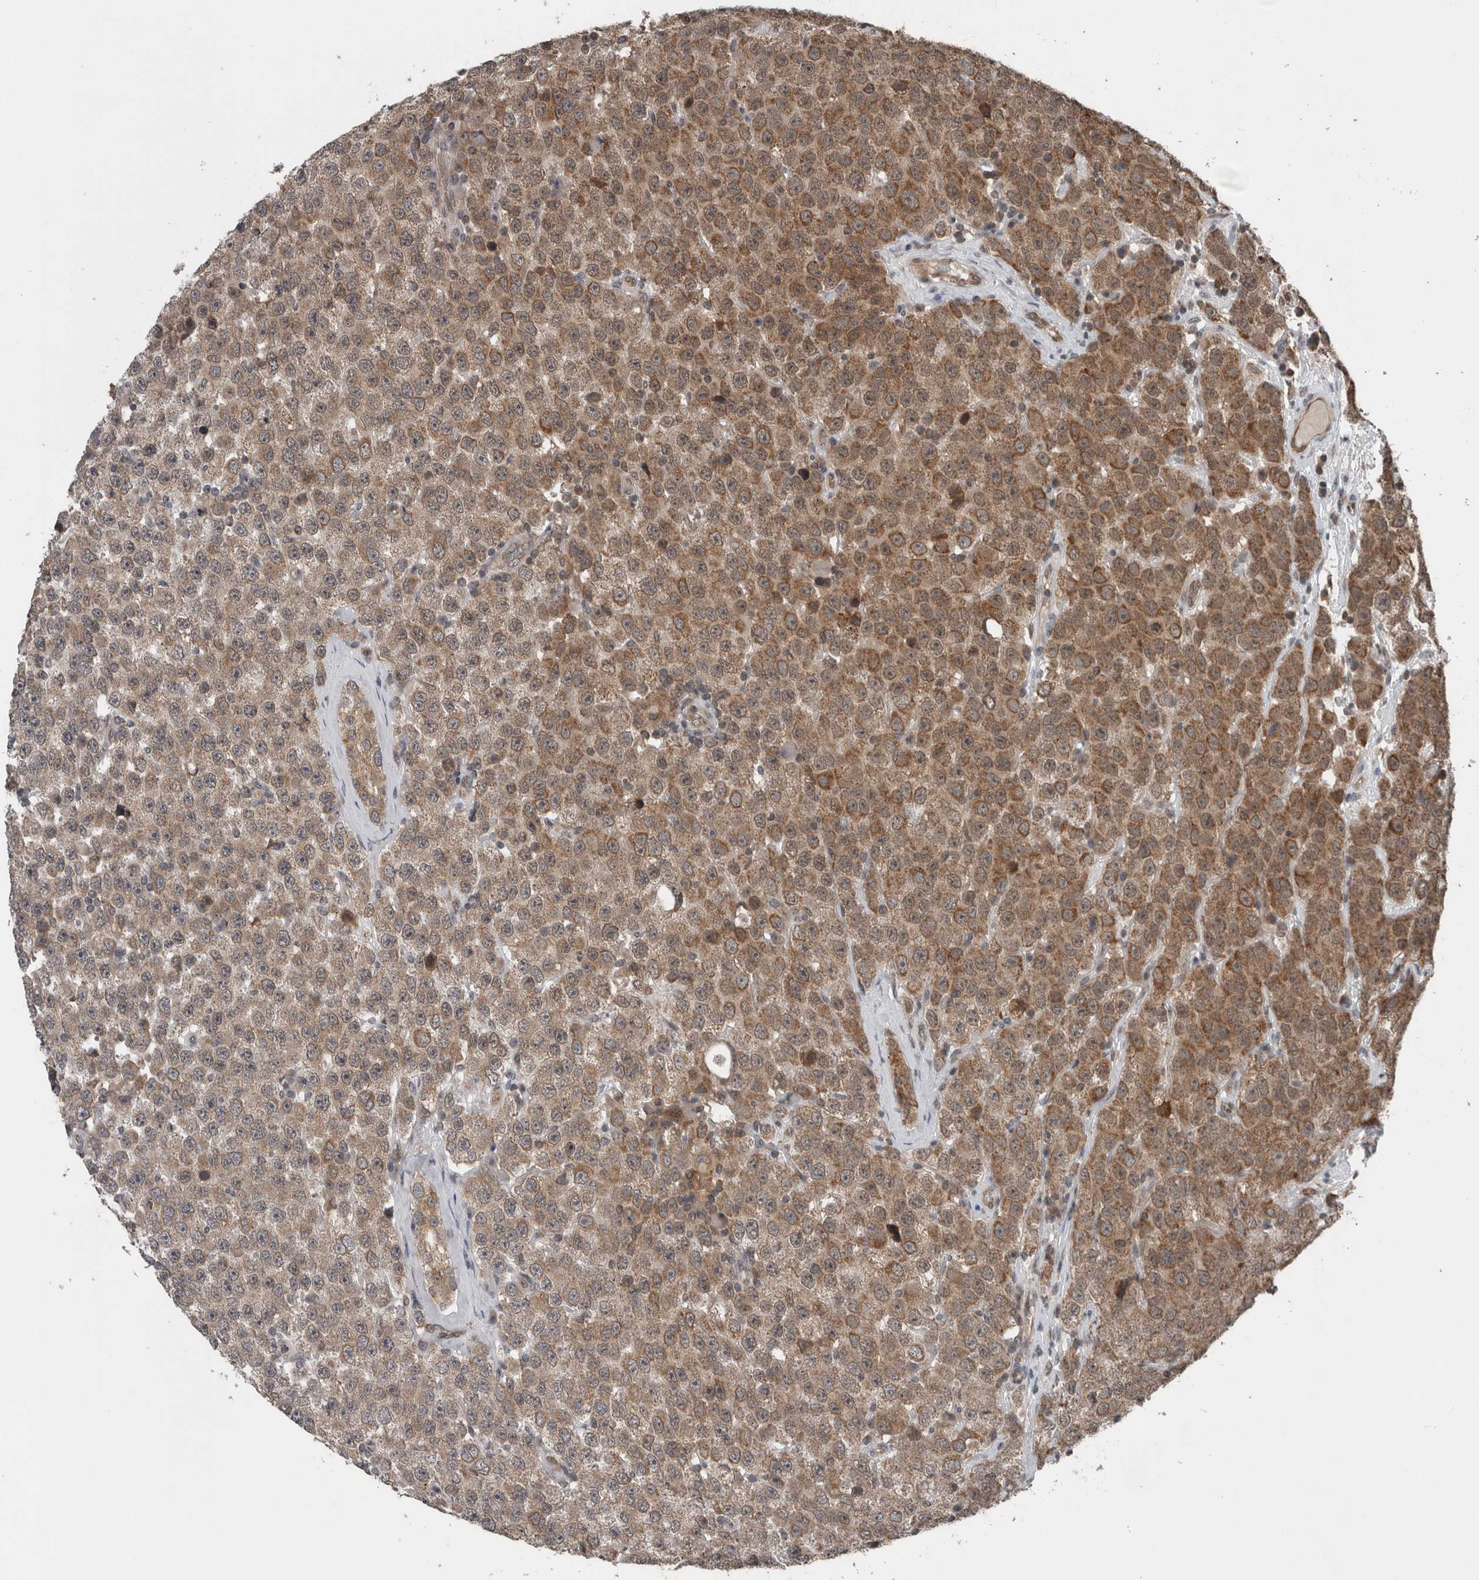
{"staining": {"intensity": "moderate", "quantity": ">75%", "location": "cytoplasmic/membranous"}, "tissue": "testis cancer", "cell_type": "Tumor cells", "image_type": "cancer", "snomed": [{"axis": "morphology", "description": "Seminoma, NOS"}, {"axis": "morphology", "description": "Carcinoma, Embryonal, NOS"}, {"axis": "topography", "description": "Testis"}], "caption": "Protein staining exhibits moderate cytoplasmic/membranous staining in approximately >75% of tumor cells in embryonal carcinoma (testis).", "gene": "ENY2", "patient": {"sex": "male", "age": 28}}